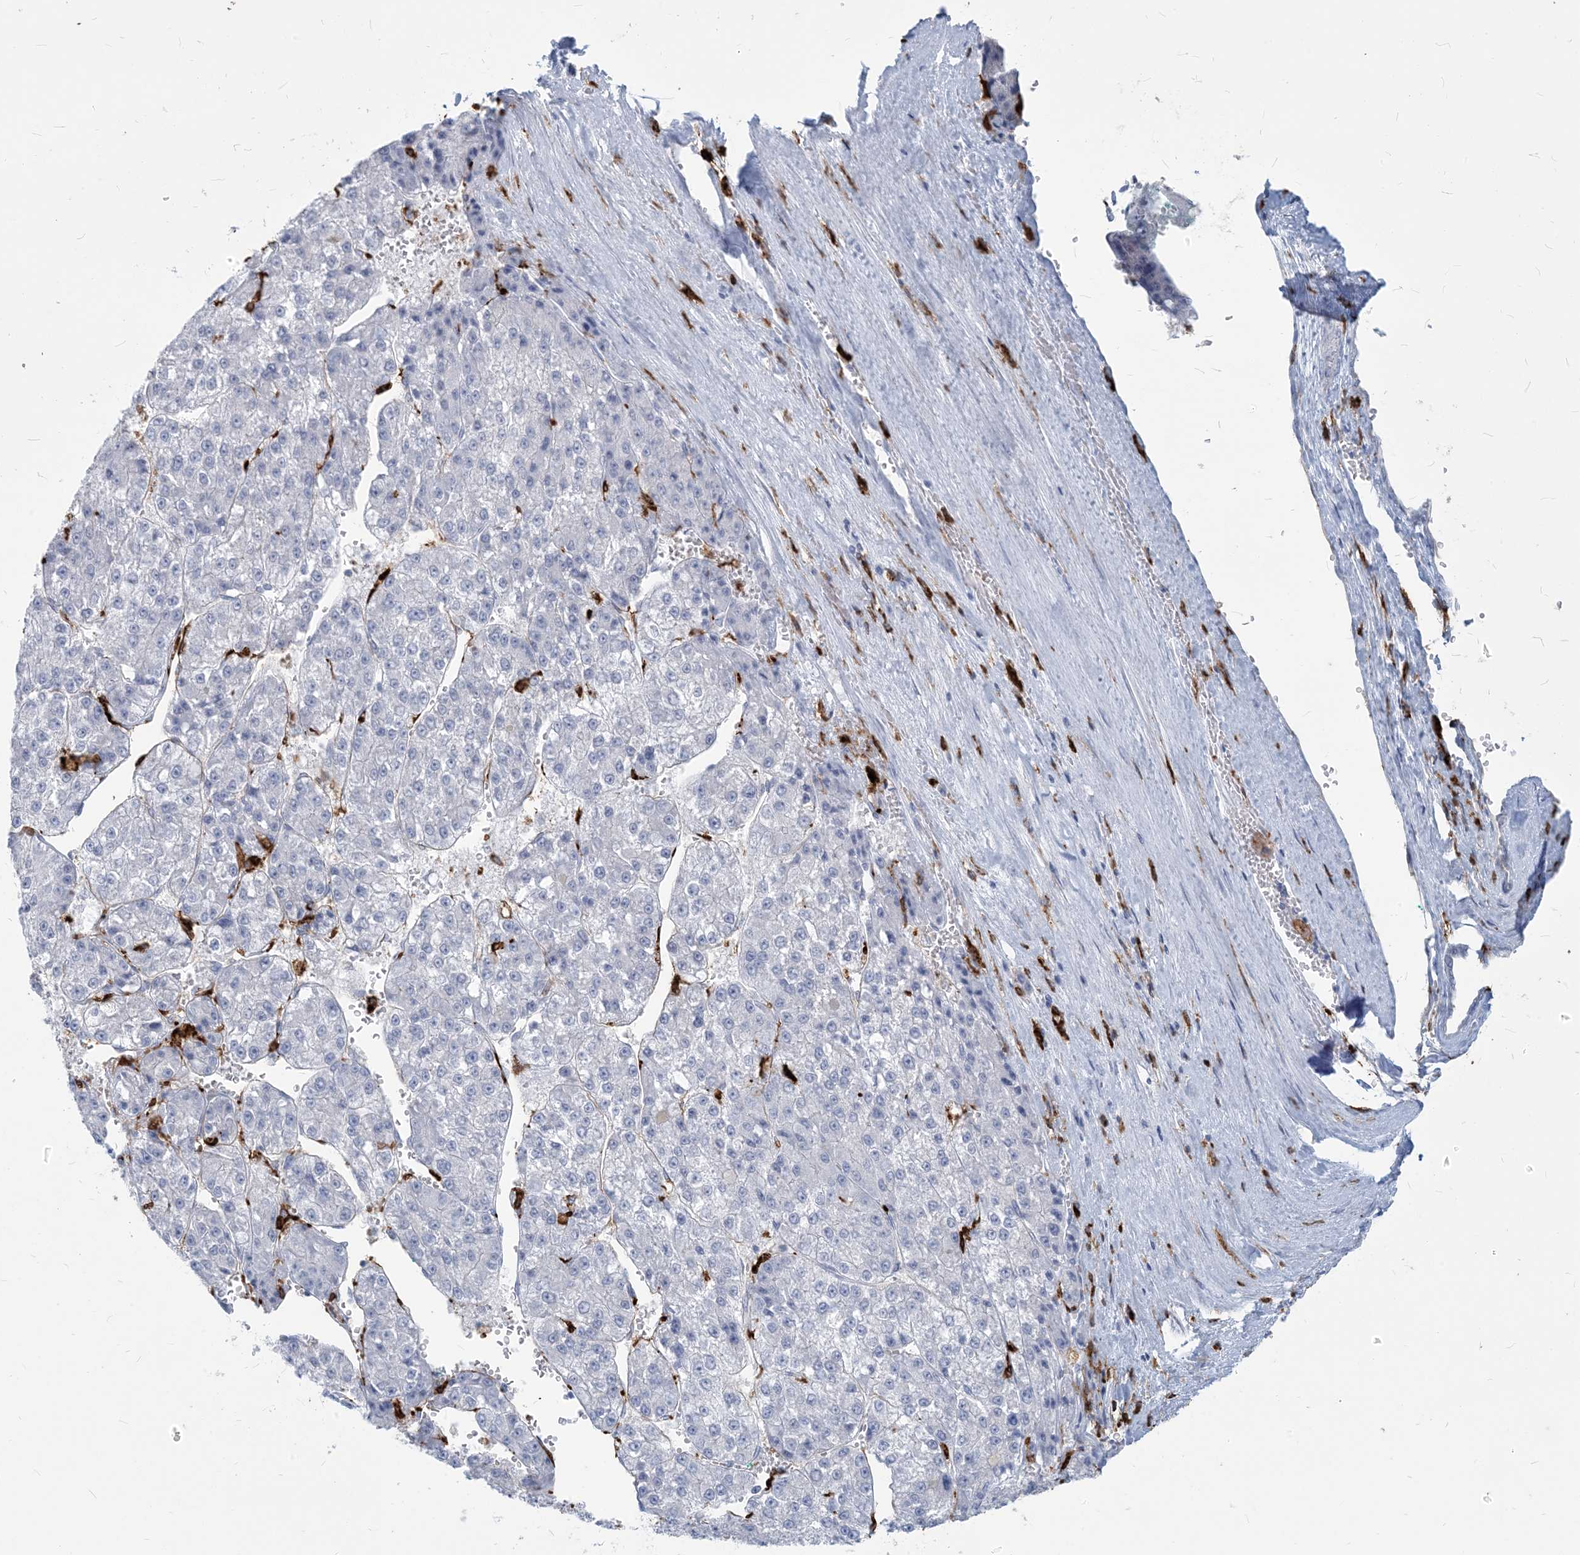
{"staining": {"intensity": "negative", "quantity": "none", "location": "none"}, "tissue": "liver cancer", "cell_type": "Tumor cells", "image_type": "cancer", "snomed": [{"axis": "morphology", "description": "Carcinoma, Hepatocellular, NOS"}, {"axis": "topography", "description": "Liver"}], "caption": "Human liver cancer (hepatocellular carcinoma) stained for a protein using immunohistochemistry reveals no staining in tumor cells.", "gene": "HLA-DRB1", "patient": {"sex": "female", "age": 73}}